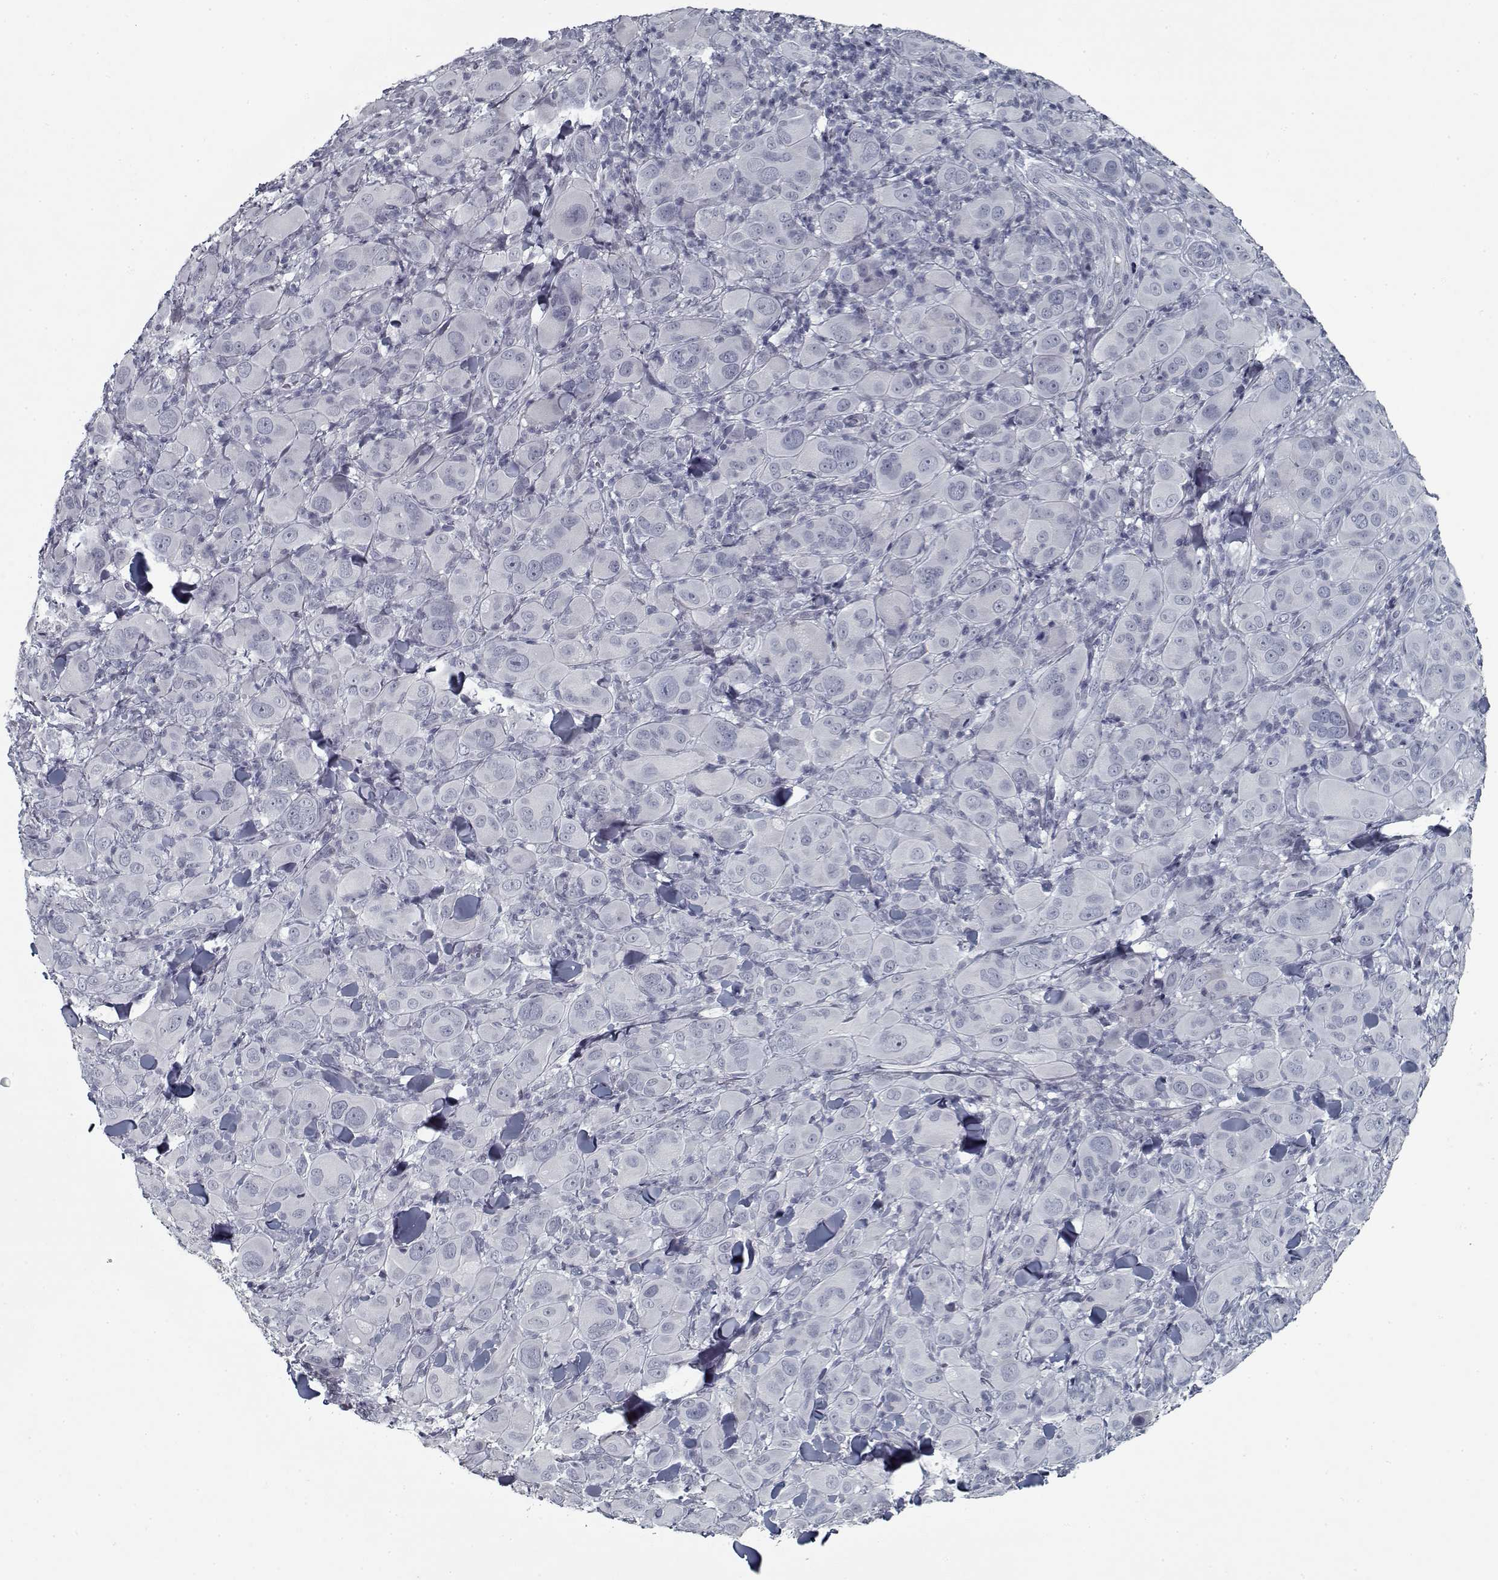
{"staining": {"intensity": "negative", "quantity": "none", "location": "none"}, "tissue": "melanoma", "cell_type": "Tumor cells", "image_type": "cancer", "snomed": [{"axis": "morphology", "description": "Malignant melanoma, NOS"}, {"axis": "topography", "description": "Skin"}], "caption": "An IHC image of malignant melanoma is shown. There is no staining in tumor cells of malignant melanoma.", "gene": "GAD2", "patient": {"sex": "female", "age": 87}}